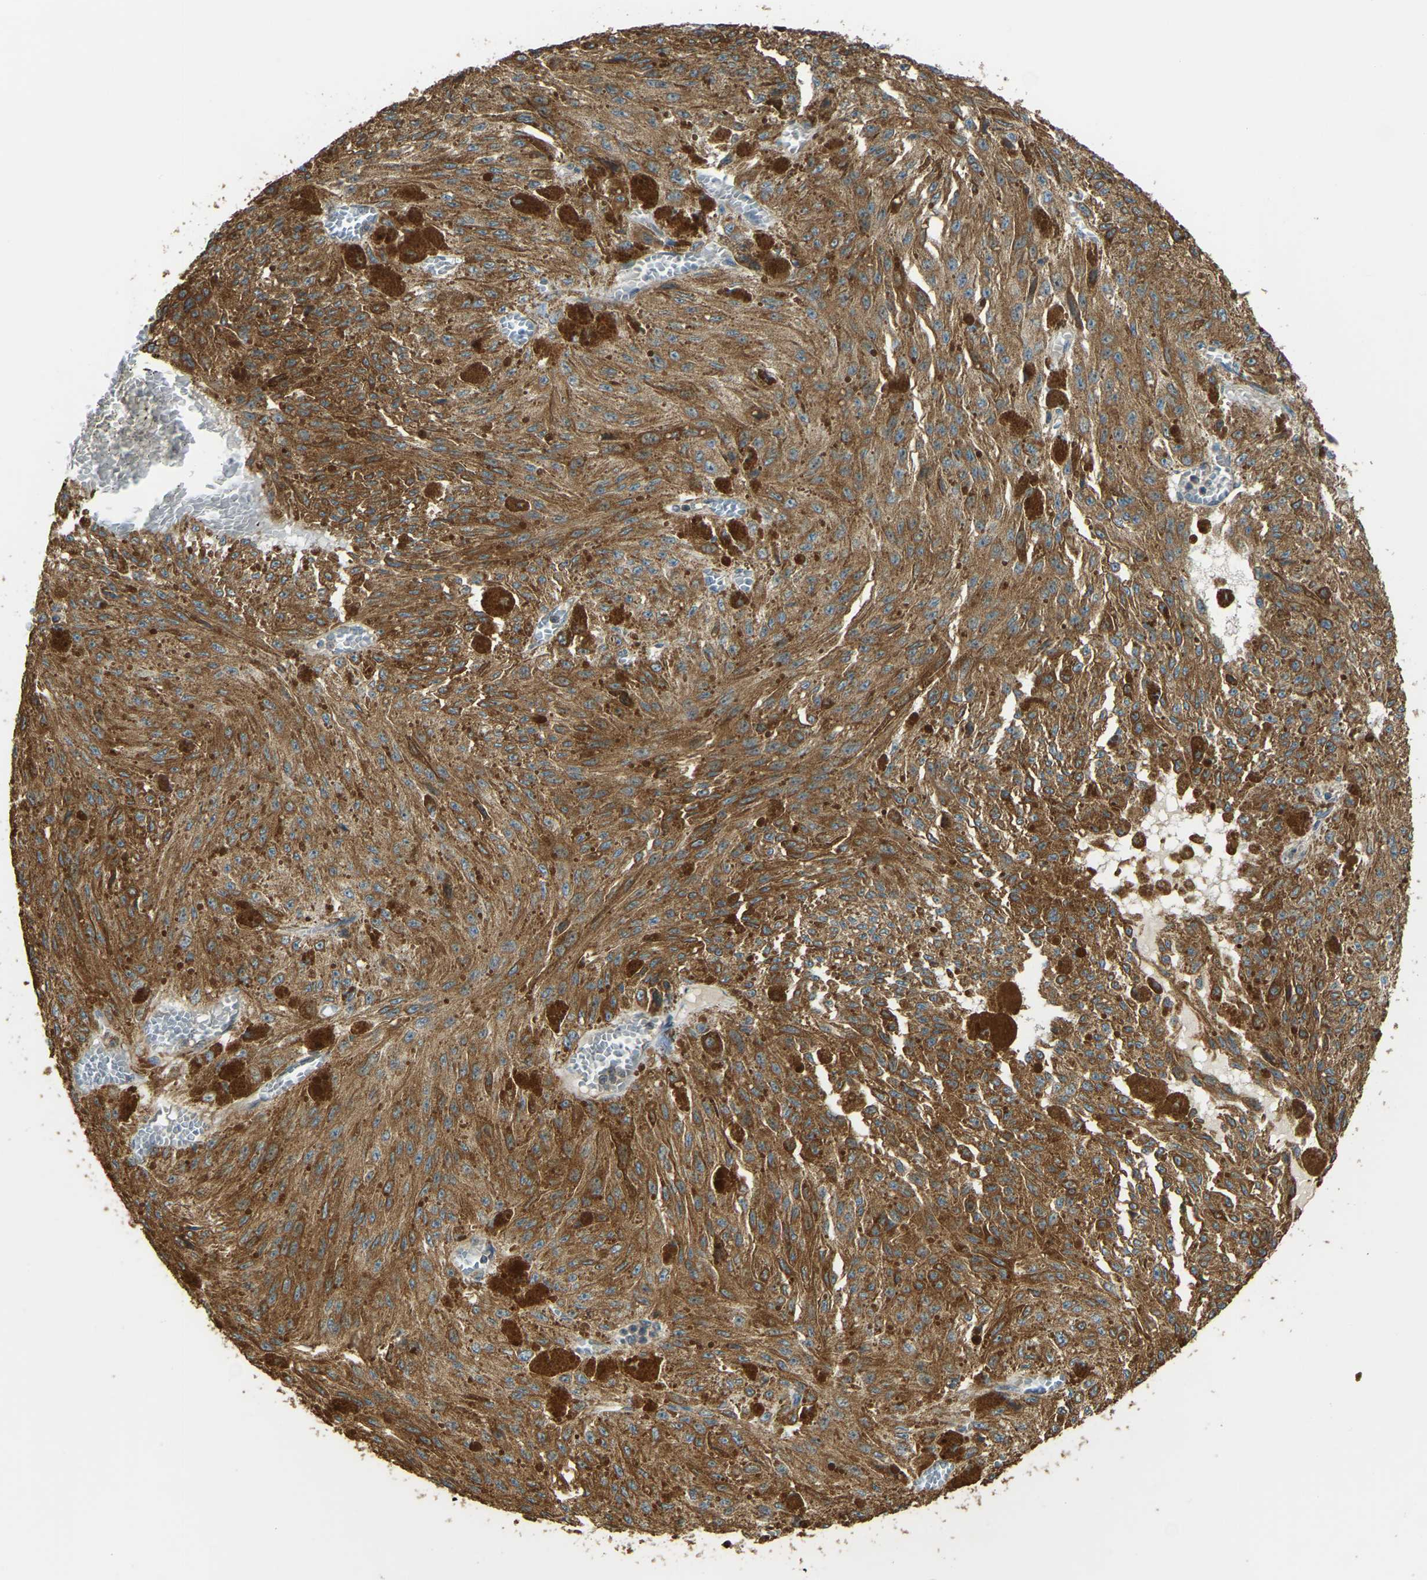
{"staining": {"intensity": "moderate", "quantity": ">75%", "location": "cytoplasmic/membranous"}, "tissue": "melanoma", "cell_type": "Tumor cells", "image_type": "cancer", "snomed": [{"axis": "morphology", "description": "Malignant melanoma, NOS"}, {"axis": "topography", "description": "Other"}], "caption": "The immunohistochemical stain highlights moderate cytoplasmic/membranous positivity in tumor cells of melanoma tissue.", "gene": "GNG2", "patient": {"sex": "male", "age": 79}}